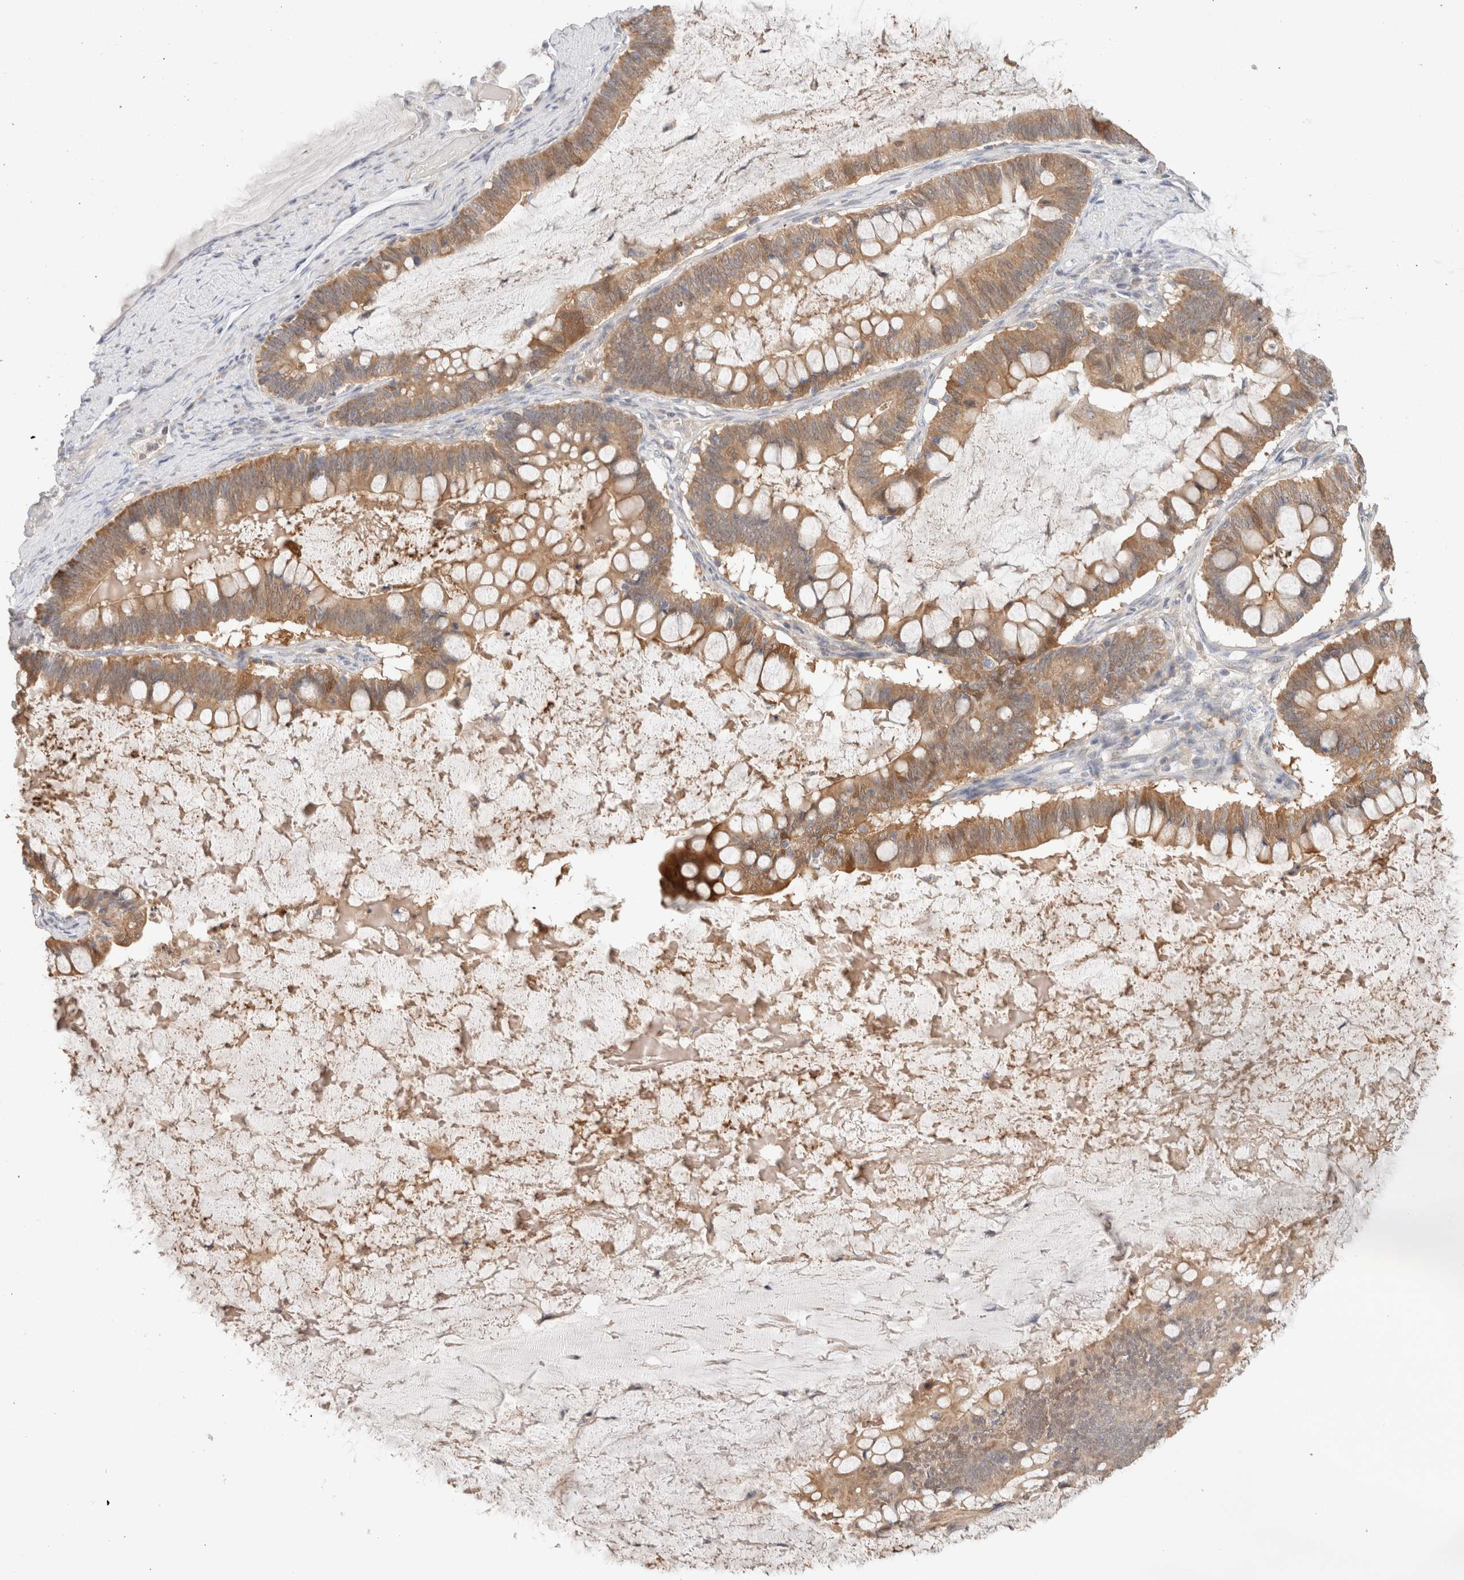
{"staining": {"intensity": "moderate", "quantity": ">75%", "location": "cytoplasmic/membranous"}, "tissue": "ovarian cancer", "cell_type": "Tumor cells", "image_type": "cancer", "snomed": [{"axis": "morphology", "description": "Cystadenocarcinoma, mucinous, NOS"}, {"axis": "topography", "description": "Ovary"}], "caption": "An IHC image of tumor tissue is shown. Protein staining in brown highlights moderate cytoplasmic/membranous positivity in ovarian cancer within tumor cells.", "gene": "CA13", "patient": {"sex": "female", "age": 61}}